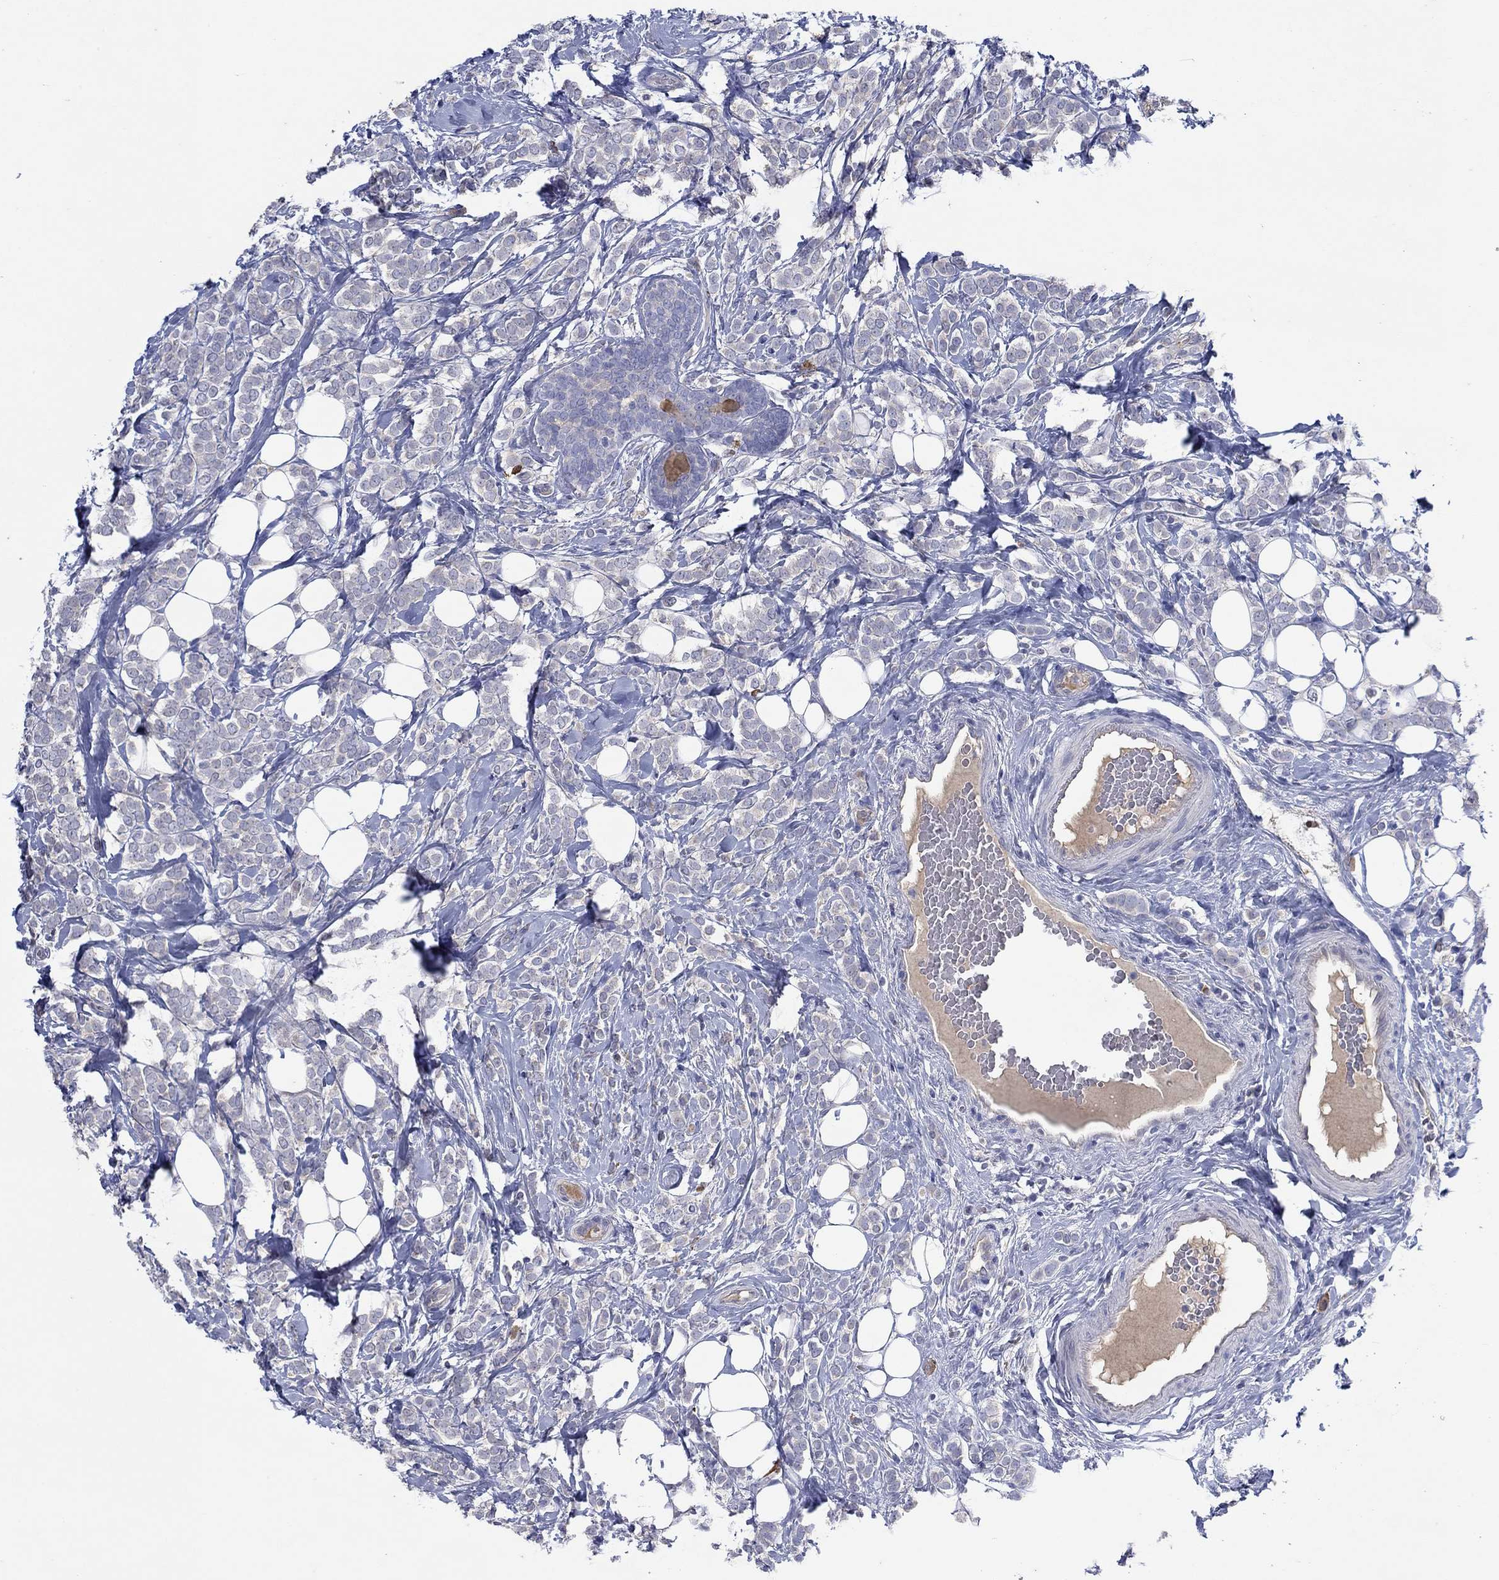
{"staining": {"intensity": "negative", "quantity": "none", "location": "none"}, "tissue": "breast cancer", "cell_type": "Tumor cells", "image_type": "cancer", "snomed": [{"axis": "morphology", "description": "Lobular carcinoma"}, {"axis": "topography", "description": "Breast"}], "caption": "The IHC micrograph has no significant expression in tumor cells of lobular carcinoma (breast) tissue. Brightfield microscopy of IHC stained with DAB (3,3'-diaminobenzidine) (brown) and hematoxylin (blue), captured at high magnification.", "gene": "PLCL2", "patient": {"sex": "female", "age": 49}}